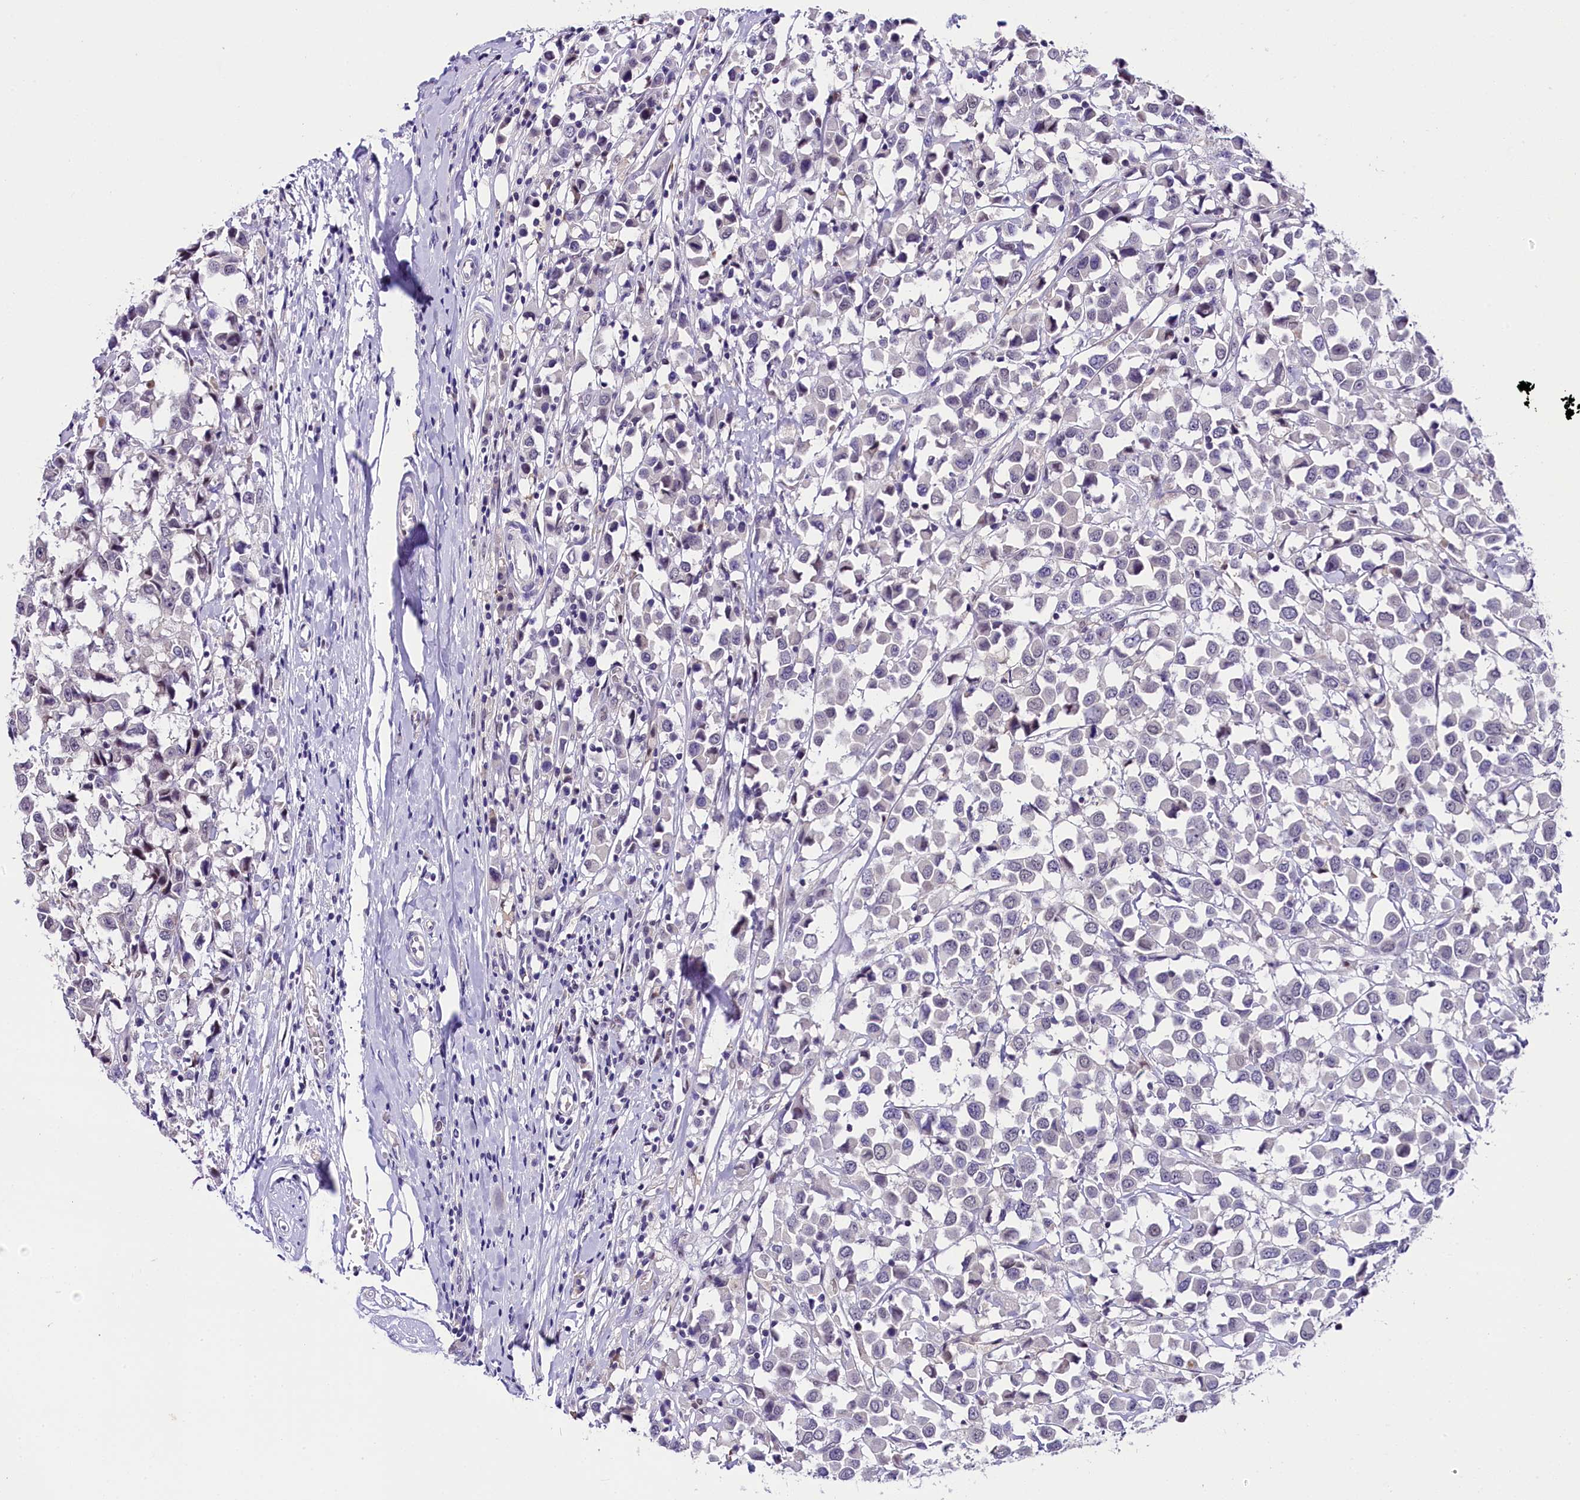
{"staining": {"intensity": "negative", "quantity": "none", "location": "none"}, "tissue": "breast cancer", "cell_type": "Tumor cells", "image_type": "cancer", "snomed": [{"axis": "morphology", "description": "Duct carcinoma"}, {"axis": "topography", "description": "Breast"}], "caption": "This is a image of immunohistochemistry staining of breast cancer, which shows no expression in tumor cells.", "gene": "IQCN", "patient": {"sex": "female", "age": 61}}